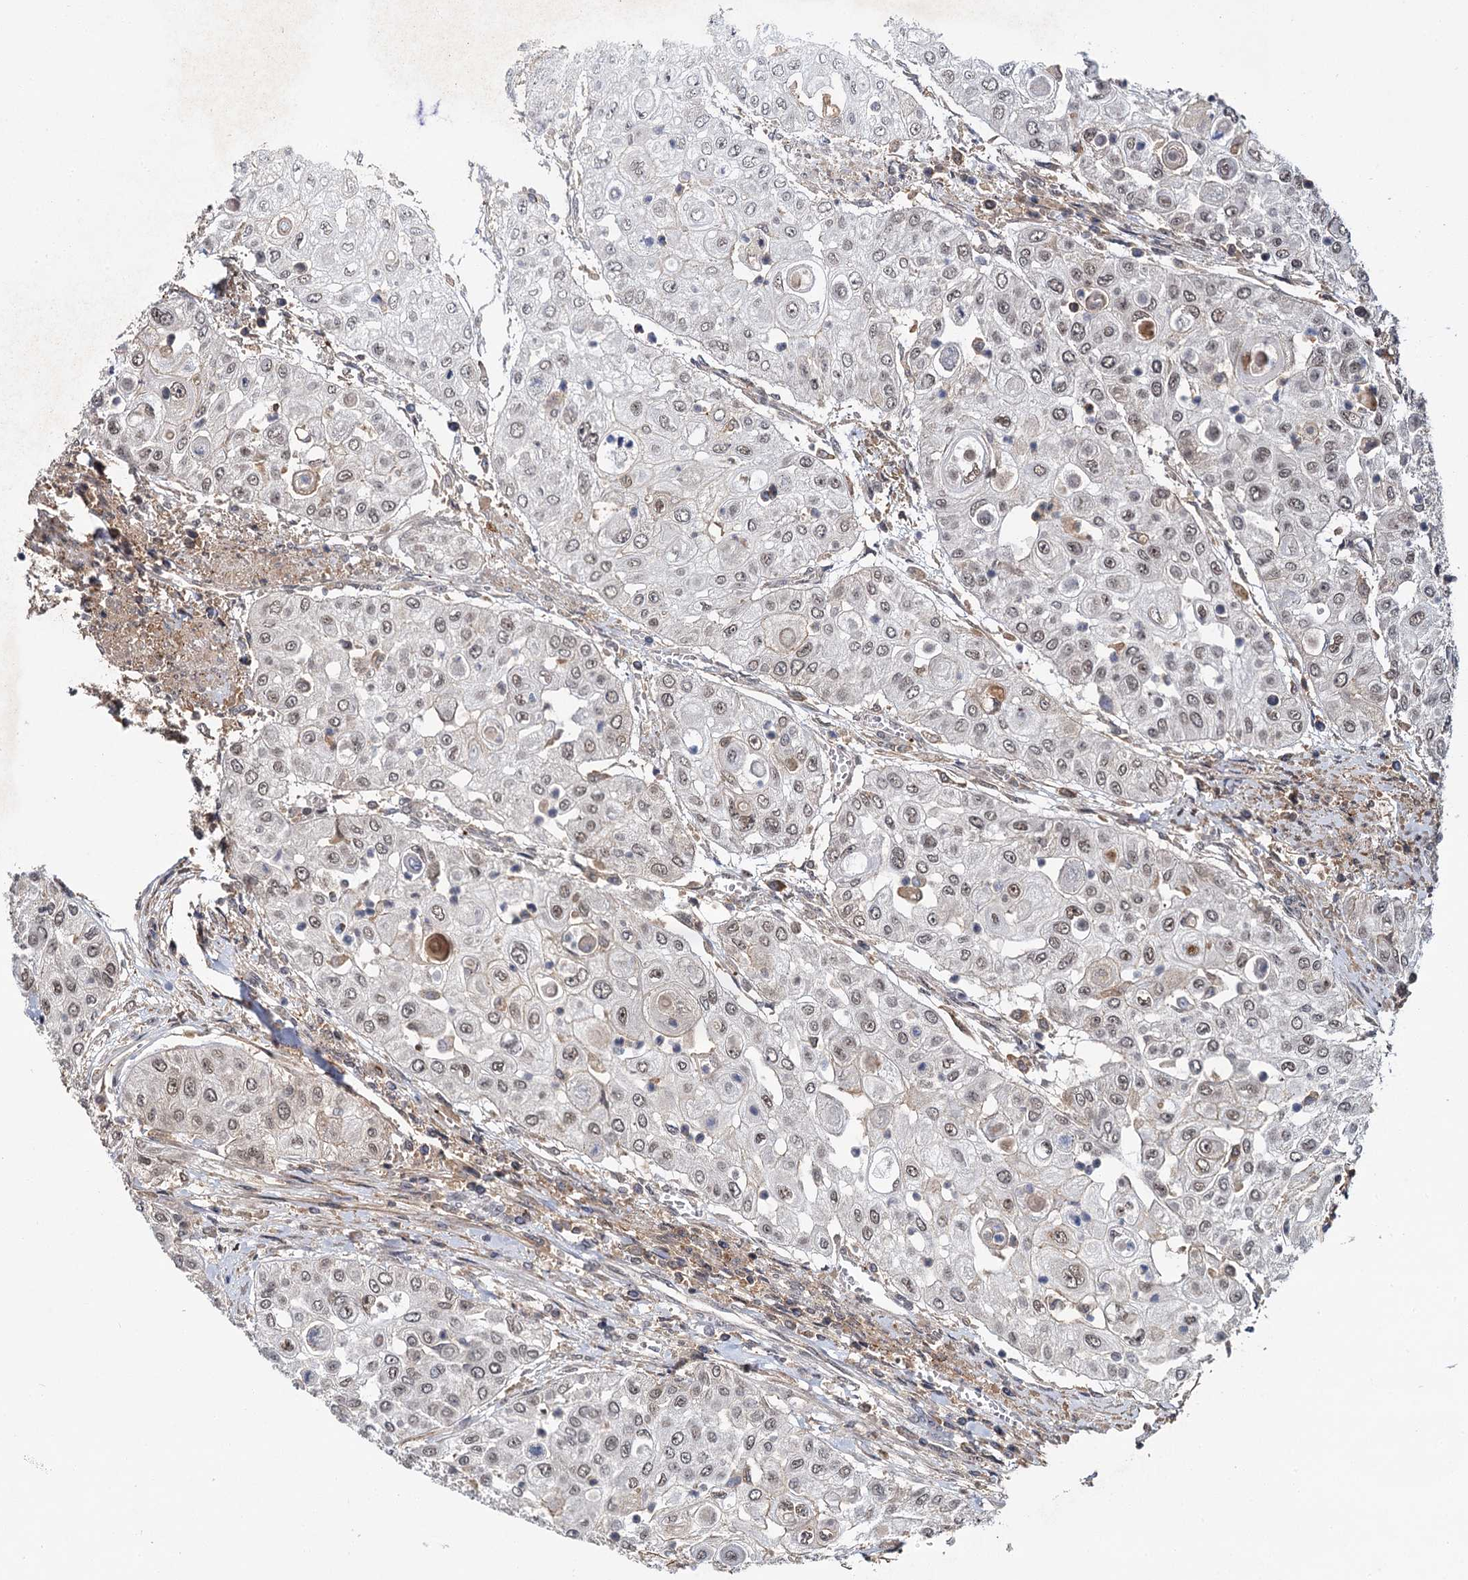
{"staining": {"intensity": "weak", "quantity": ">75%", "location": "nuclear"}, "tissue": "urothelial cancer", "cell_type": "Tumor cells", "image_type": "cancer", "snomed": [{"axis": "morphology", "description": "Urothelial carcinoma, High grade"}, {"axis": "topography", "description": "Urinary bladder"}], "caption": "An IHC micrograph of neoplastic tissue is shown. Protein staining in brown labels weak nuclear positivity in urothelial cancer within tumor cells.", "gene": "MBD6", "patient": {"sex": "female", "age": 79}}